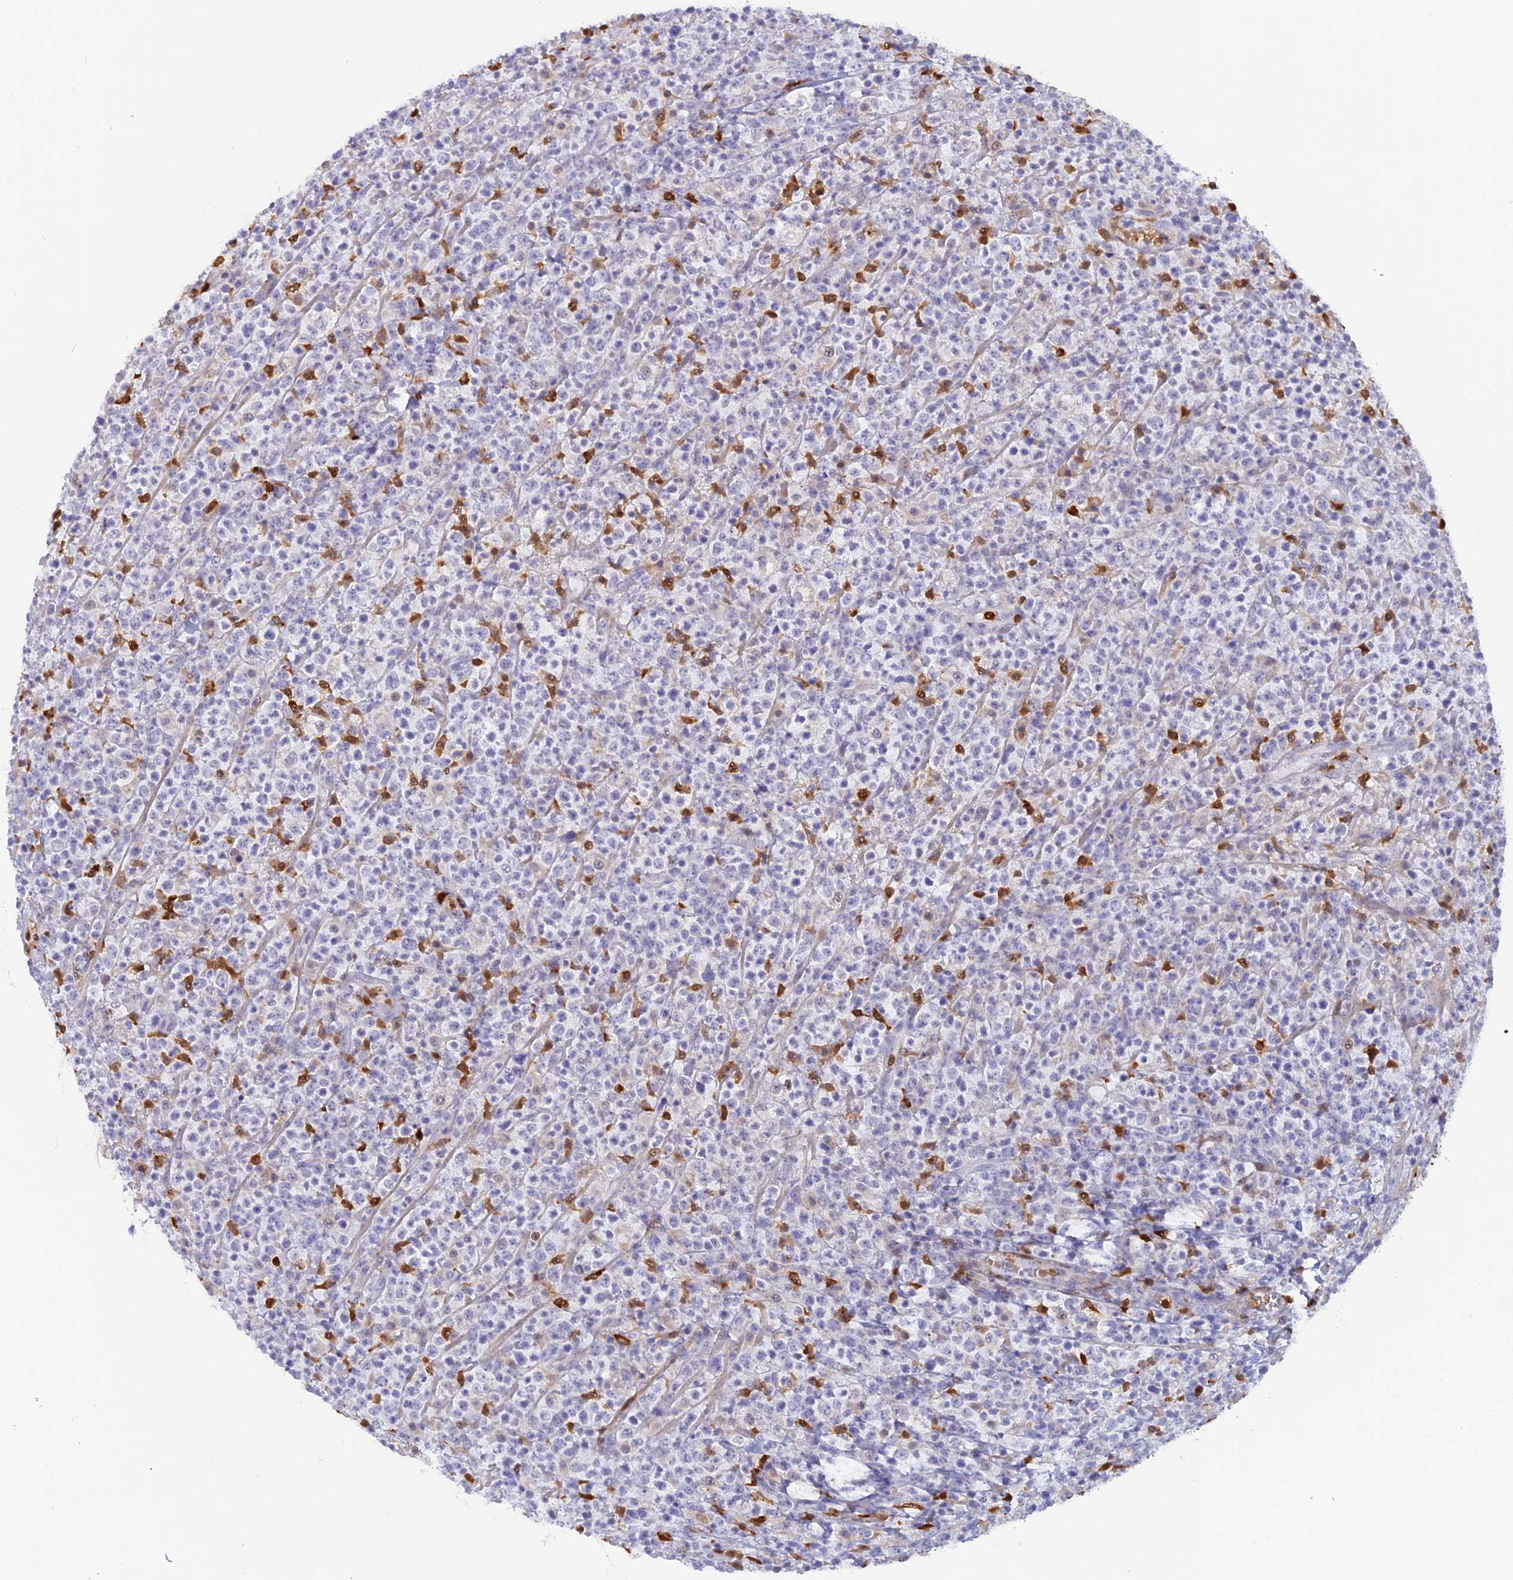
{"staining": {"intensity": "negative", "quantity": "none", "location": "none"}, "tissue": "lymphoma", "cell_type": "Tumor cells", "image_type": "cancer", "snomed": [{"axis": "morphology", "description": "Malignant lymphoma, non-Hodgkin's type, High grade"}, {"axis": "topography", "description": "Colon"}], "caption": "Lymphoma was stained to show a protein in brown. There is no significant staining in tumor cells.", "gene": "PGBD4", "patient": {"sex": "female", "age": 53}}